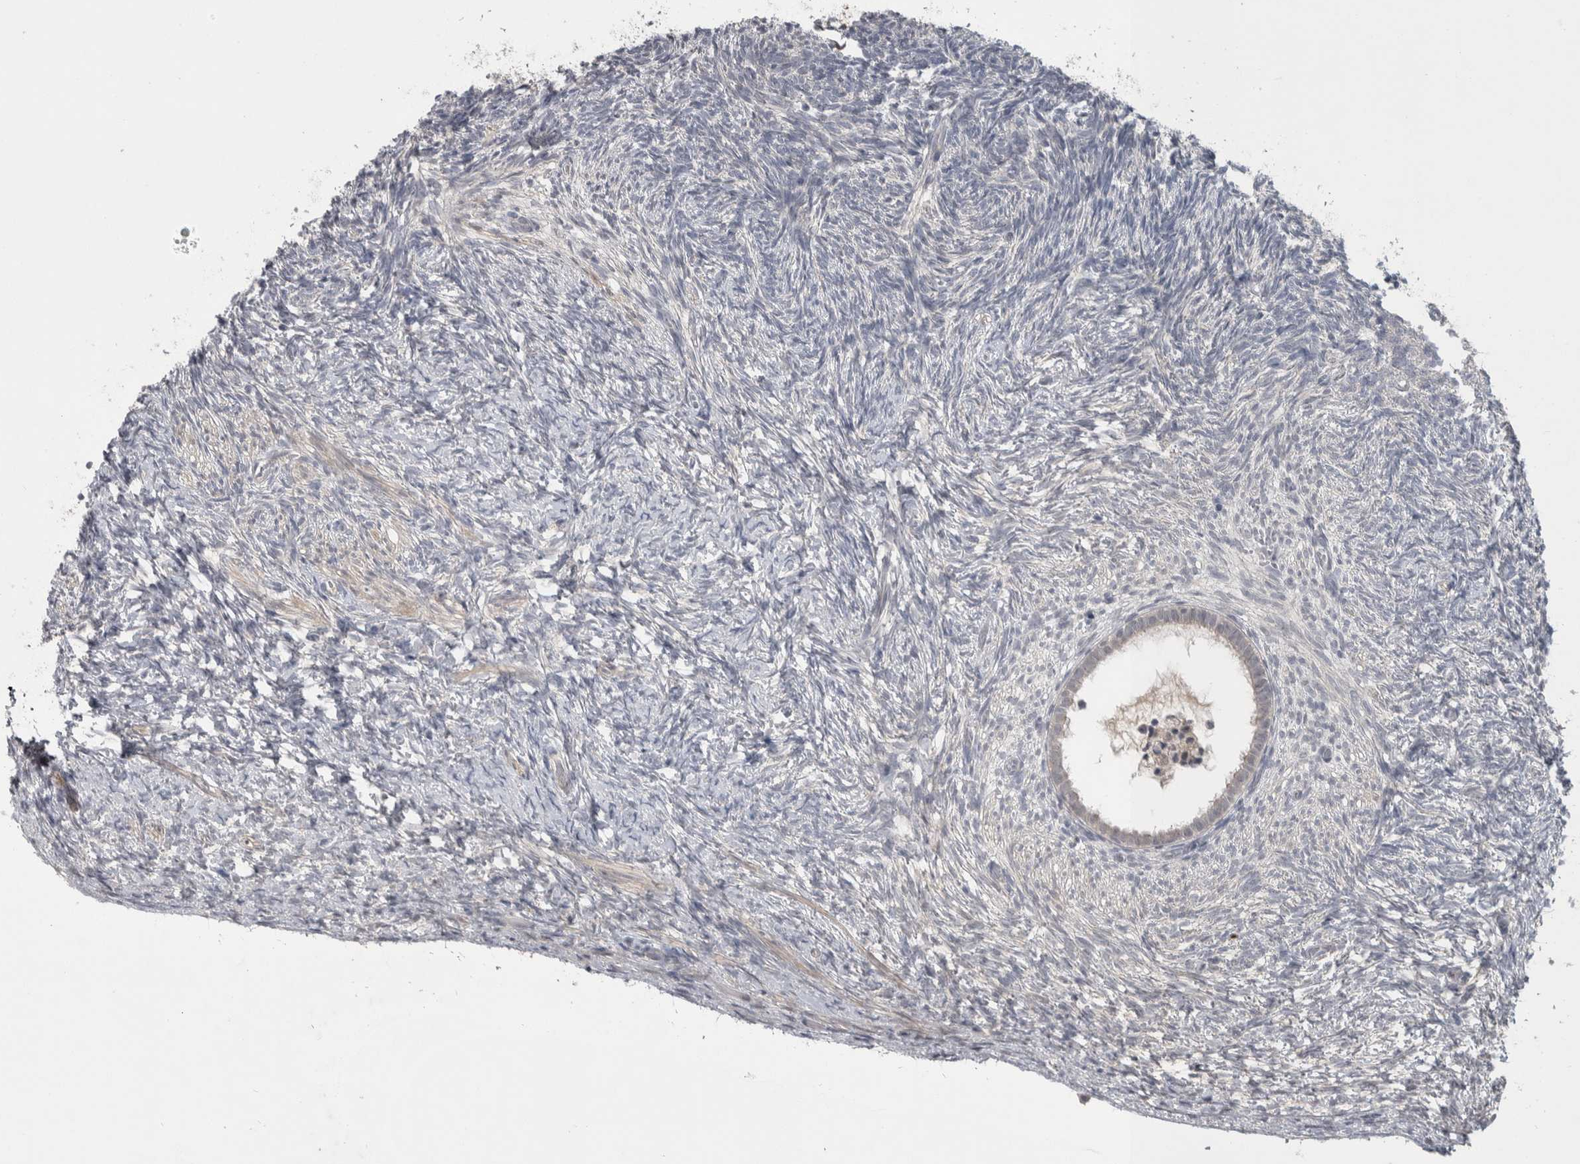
{"staining": {"intensity": "negative", "quantity": "none", "location": "none"}, "tissue": "ovary", "cell_type": "Ovarian stroma cells", "image_type": "normal", "snomed": [{"axis": "morphology", "description": "Normal tissue, NOS"}, {"axis": "topography", "description": "Ovary"}], "caption": "Immunohistochemistry (IHC) photomicrograph of unremarkable ovary: human ovary stained with DAB (3,3'-diaminobenzidine) reveals no significant protein staining in ovarian stroma cells.", "gene": "CUL2", "patient": {"sex": "female", "age": 34}}